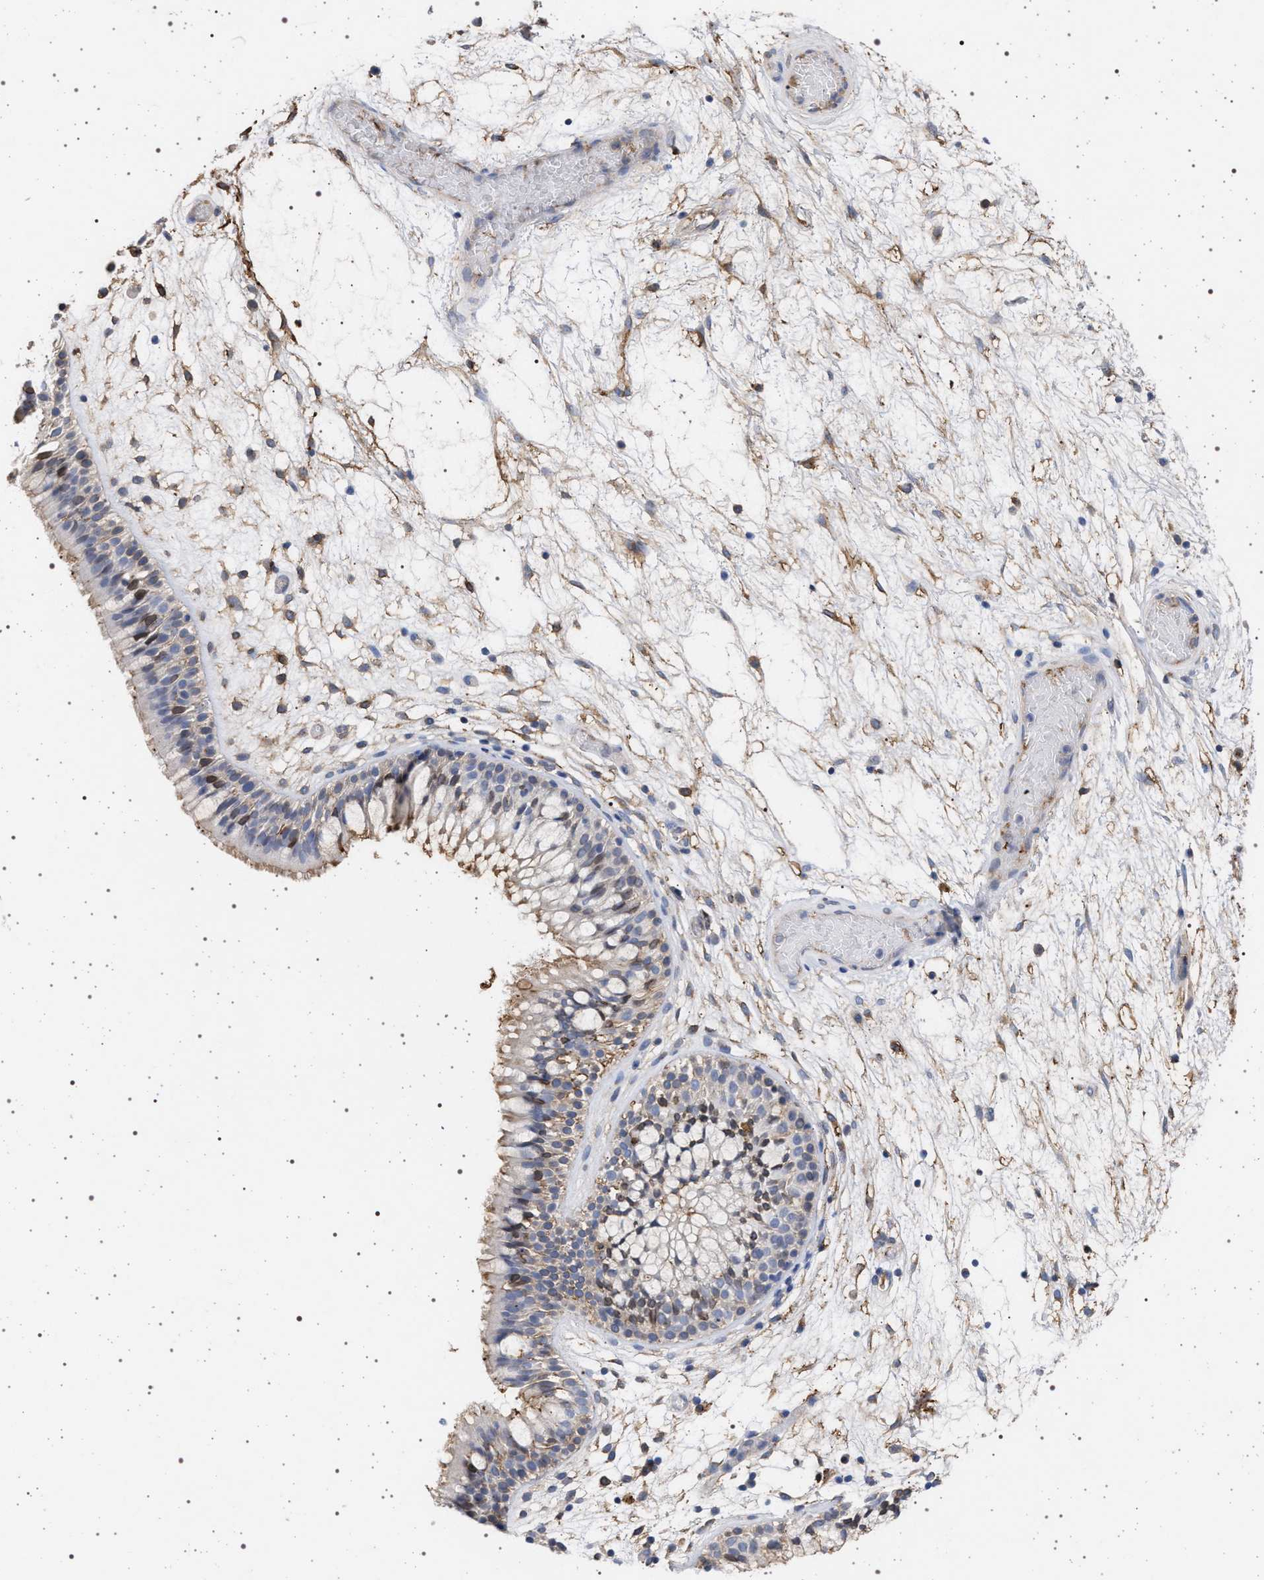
{"staining": {"intensity": "moderate", "quantity": "<25%", "location": "cytoplasmic/membranous"}, "tissue": "nasopharynx", "cell_type": "Respiratory epithelial cells", "image_type": "normal", "snomed": [{"axis": "morphology", "description": "Normal tissue, NOS"}, {"axis": "morphology", "description": "Inflammation, NOS"}, {"axis": "topography", "description": "Nasopharynx"}], "caption": "Brown immunohistochemical staining in normal nasopharynx reveals moderate cytoplasmic/membranous expression in about <25% of respiratory epithelial cells. The protein of interest is shown in brown color, while the nuclei are stained blue.", "gene": "PLG", "patient": {"sex": "male", "age": 48}}